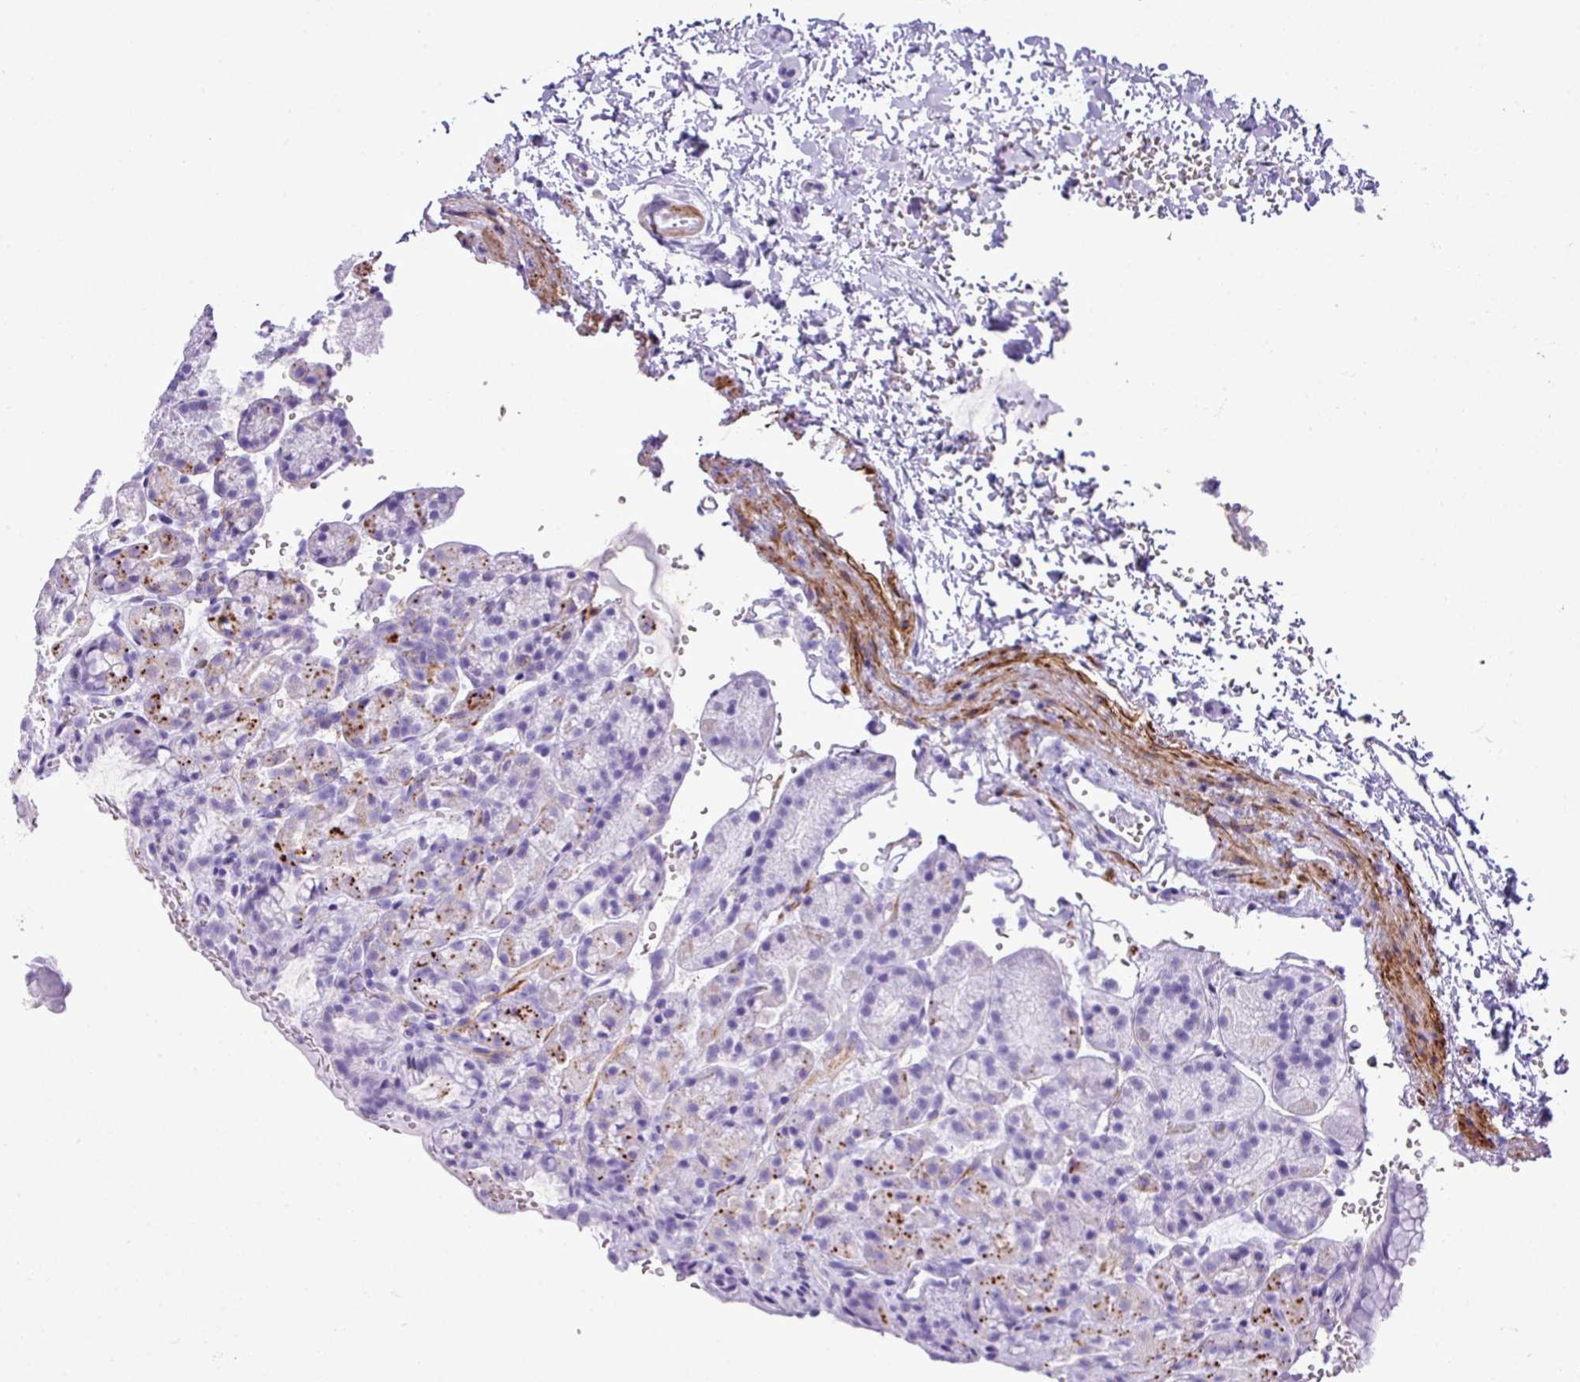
{"staining": {"intensity": "strong", "quantity": "<25%", "location": "cytoplasmic/membranous"}, "tissue": "stomach", "cell_type": "Glandular cells", "image_type": "normal", "snomed": [{"axis": "morphology", "description": "Normal tissue, NOS"}, {"axis": "topography", "description": "Stomach, upper"}], "caption": "This is a micrograph of IHC staining of unremarkable stomach, which shows strong expression in the cytoplasmic/membranous of glandular cells.", "gene": "ZSCAN5A", "patient": {"sex": "female", "age": 81}}